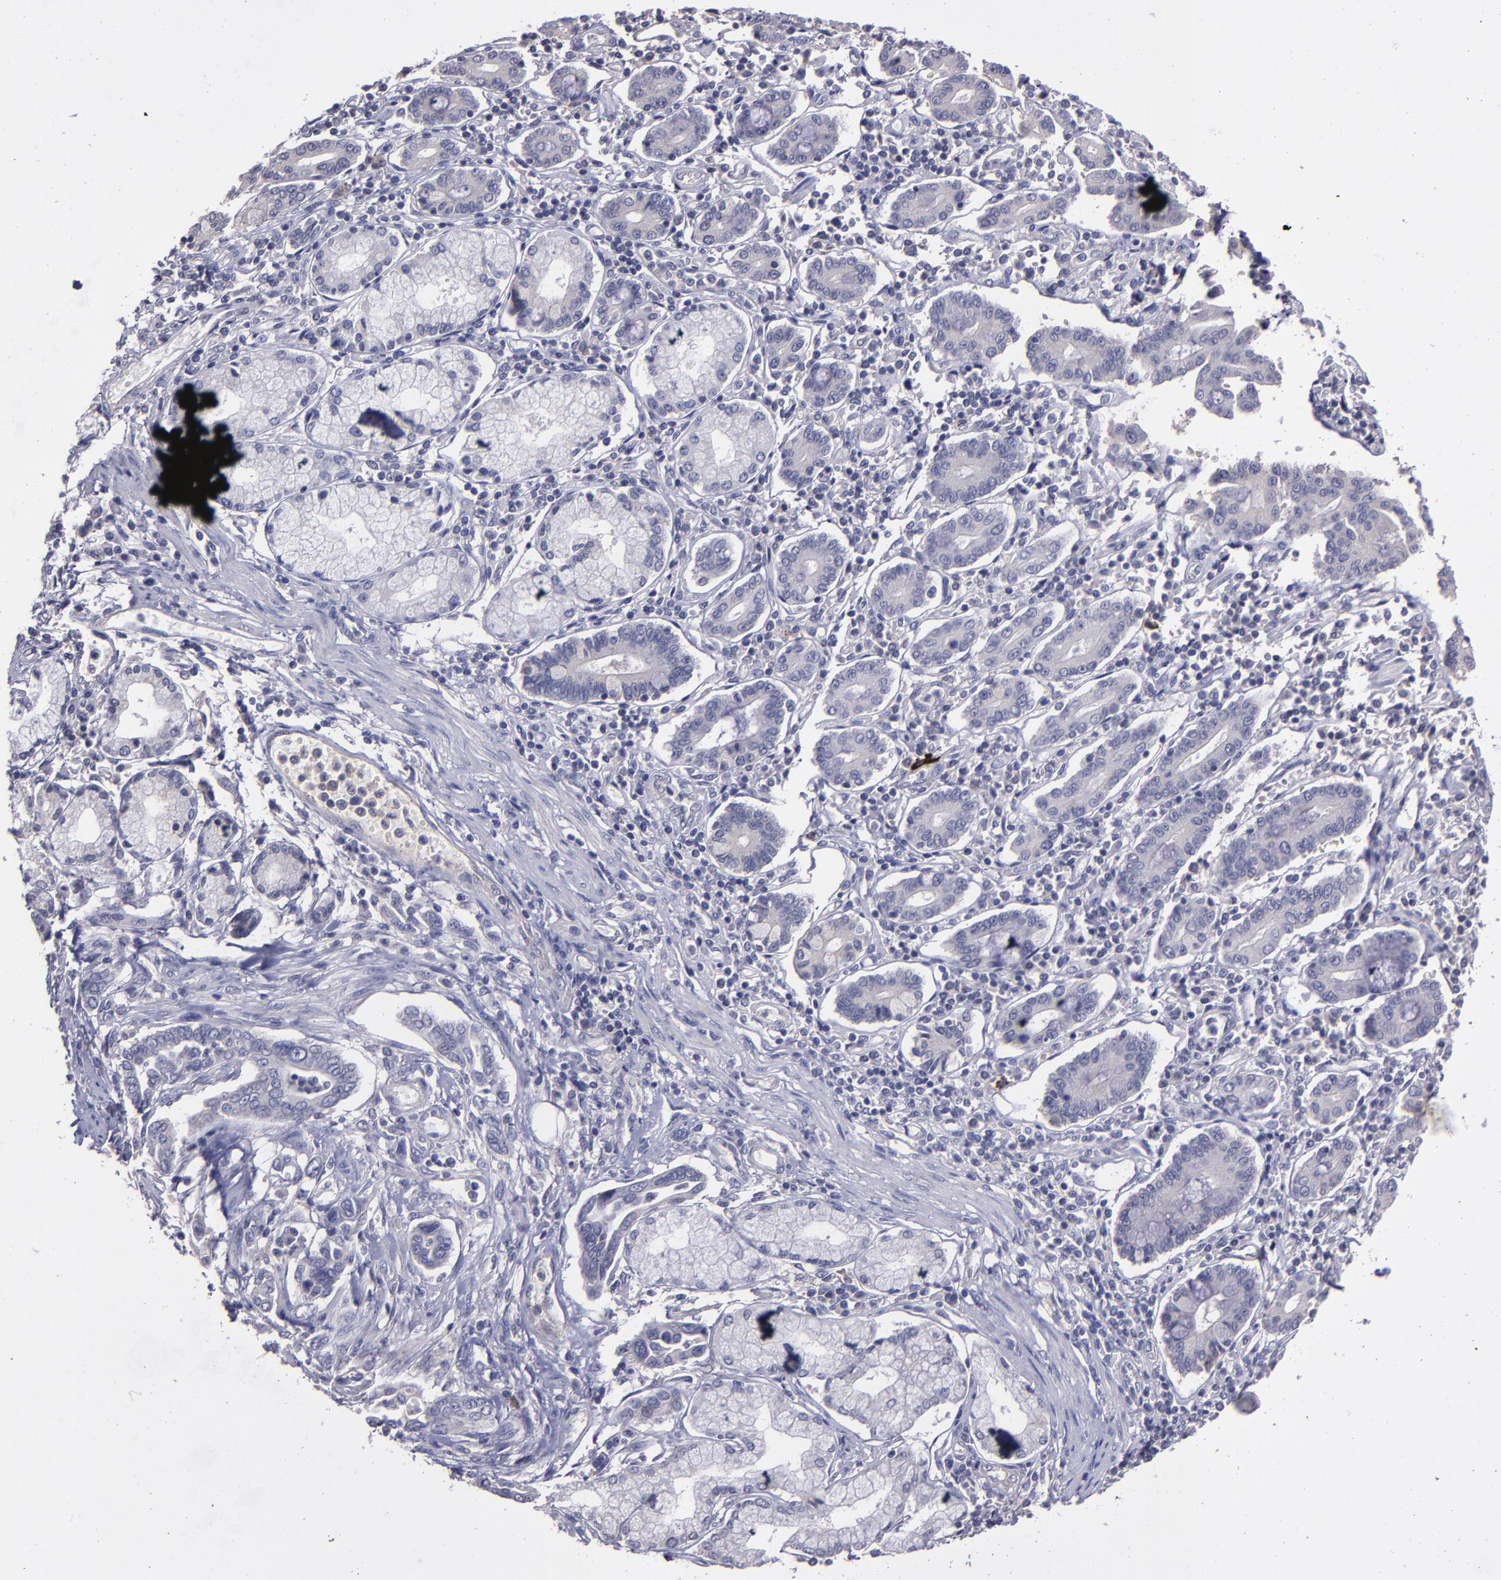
{"staining": {"intensity": "negative", "quantity": "none", "location": "none"}, "tissue": "pancreatic cancer", "cell_type": "Tumor cells", "image_type": "cancer", "snomed": [{"axis": "morphology", "description": "Adenocarcinoma, NOS"}, {"axis": "topography", "description": "Pancreas"}], "caption": "Image shows no significant protein positivity in tumor cells of pancreatic cancer (adenocarcinoma).", "gene": "MASP1", "patient": {"sex": "female", "age": 57}}